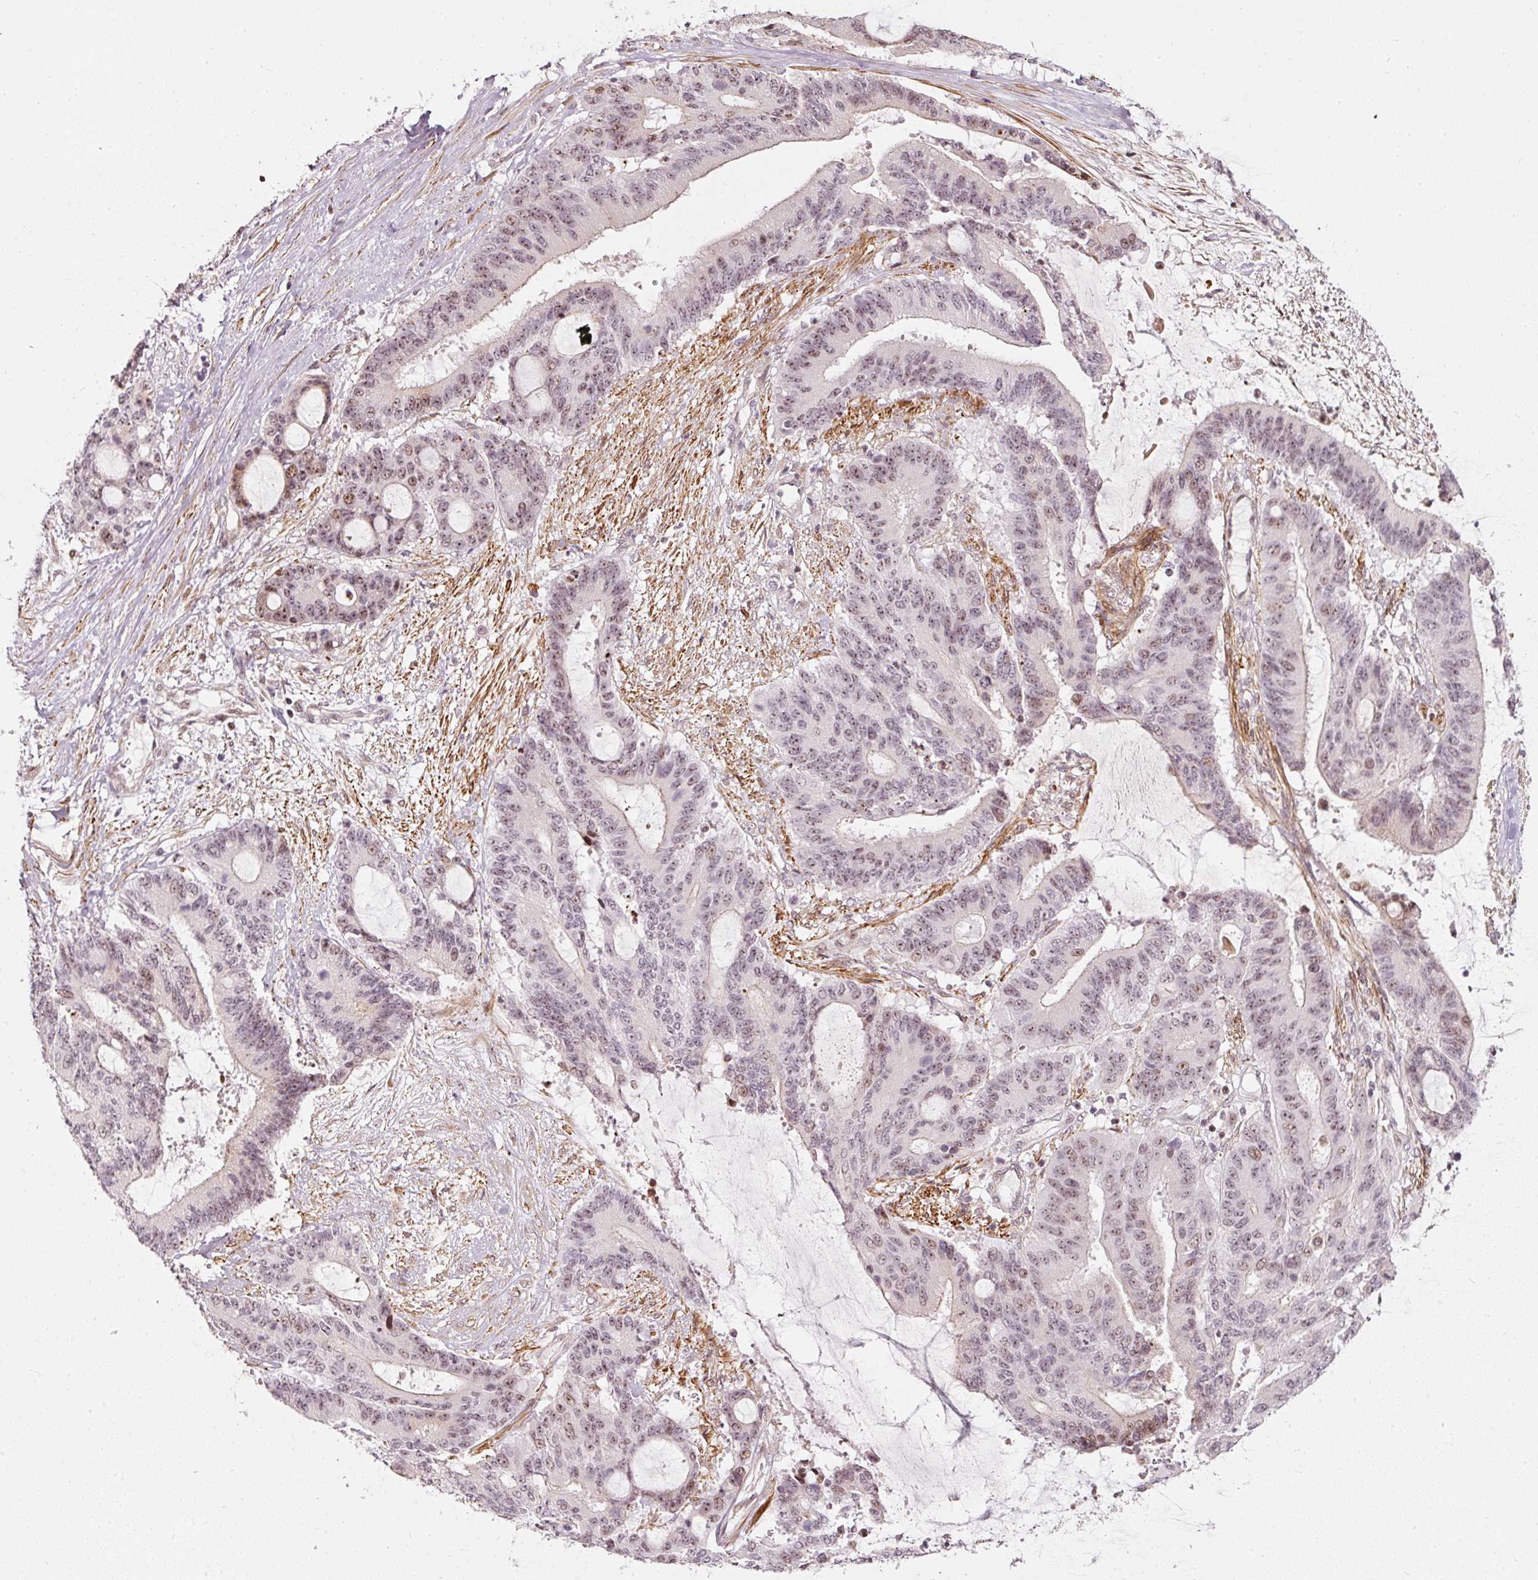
{"staining": {"intensity": "moderate", "quantity": "25%-75%", "location": "nuclear"}, "tissue": "liver cancer", "cell_type": "Tumor cells", "image_type": "cancer", "snomed": [{"axis": "morphology", "description": "Normal tissue, NOS"}, {"axis": "morphology", "description": "Cholangiocarcinoma"}, {"axis": "topography", "description": "Liver"}, {"axis": "topography", "description": "Peripheral nerve tissue"}], "caption": "Immunohistochemical staining of cholangiocarcinoma (liver) shows medium levels of moderate nuclear expression in approximately 25%-75% of tumor cells. The staining is performed using DAB brown chromogen to label protein expression. The nuclei are counter-stained blue using hematoxylin.", "gene": "MXRA8", "patient": {"sex": "female", "age": 73}}